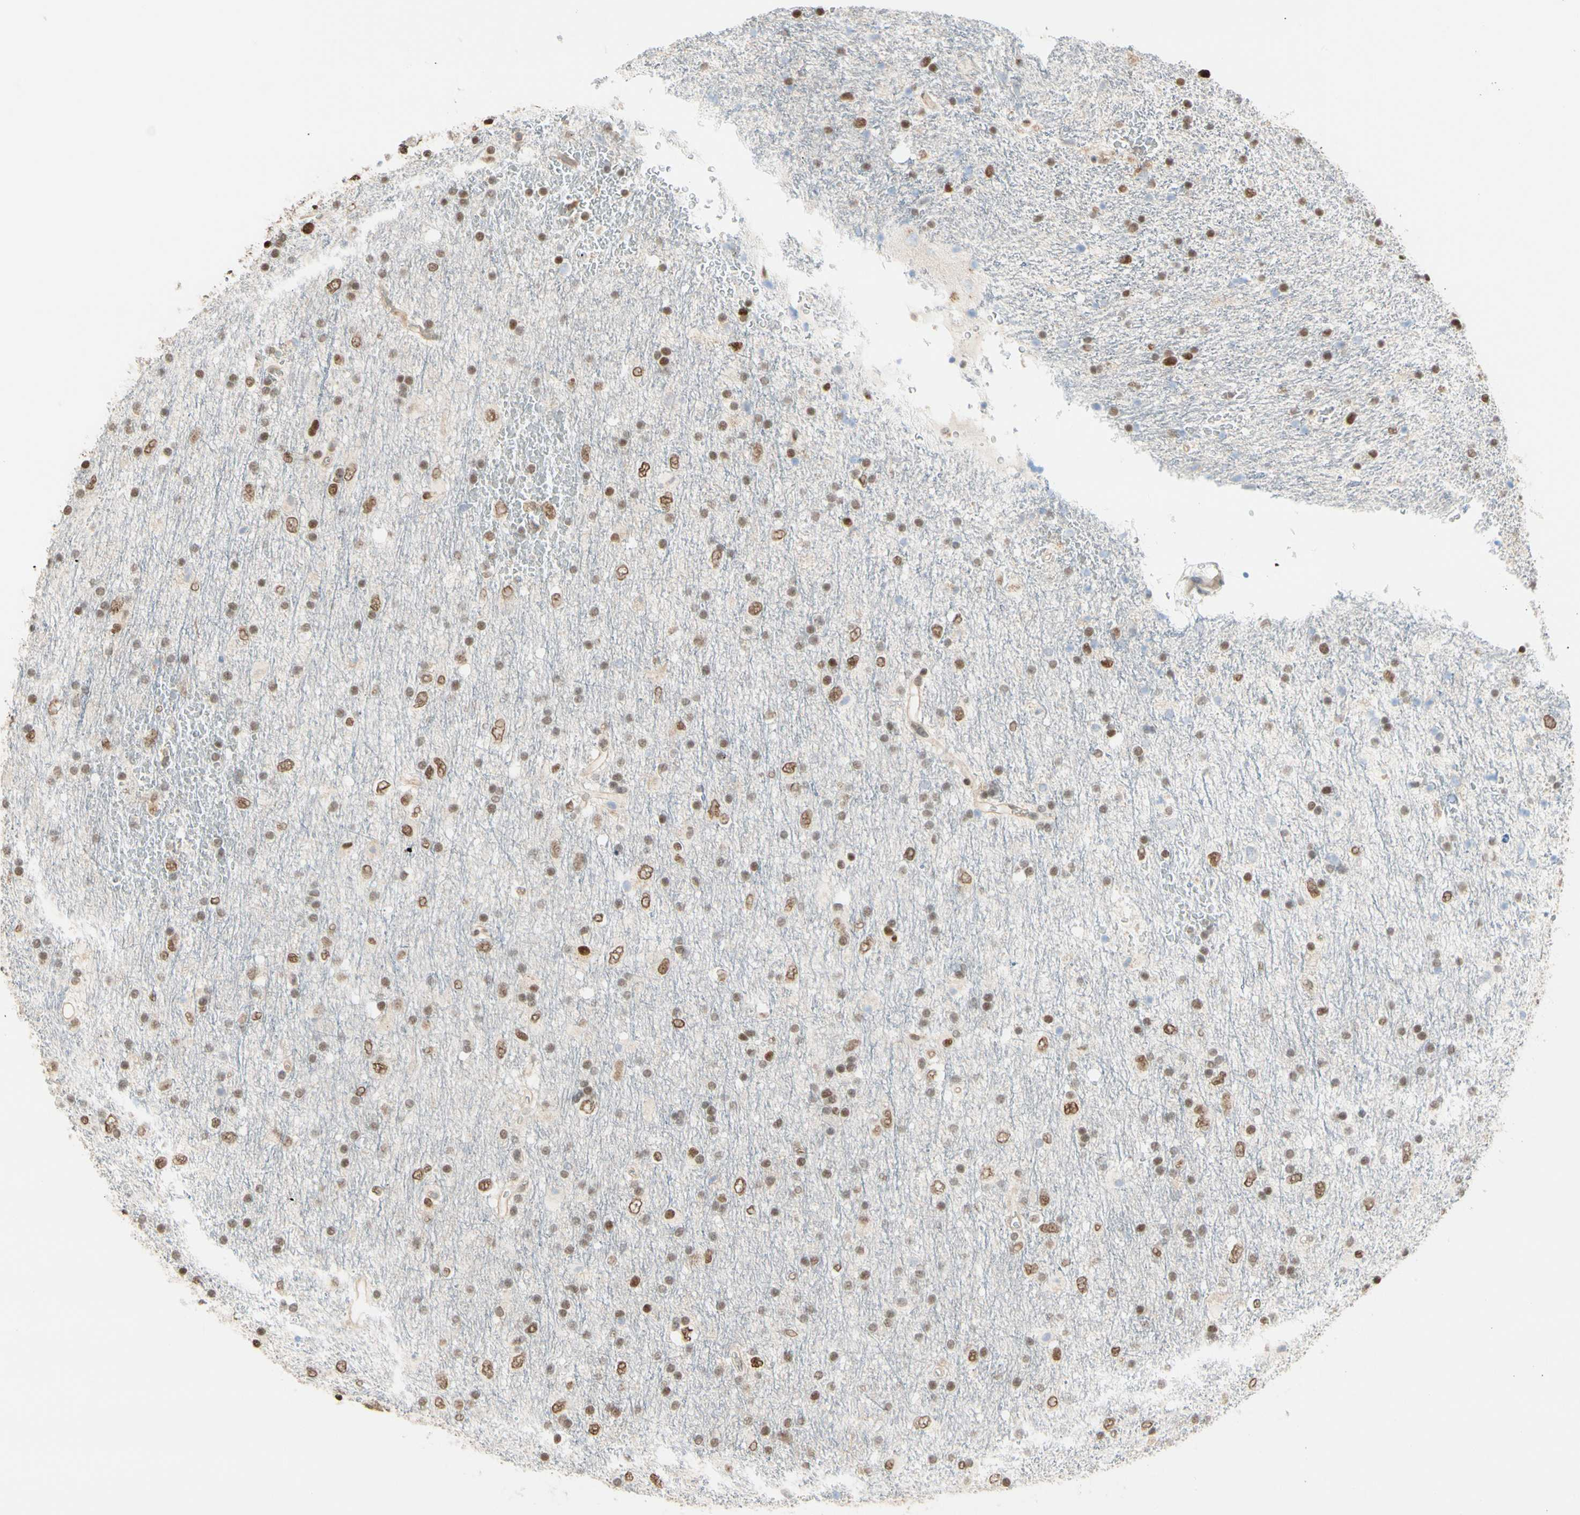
{"staining": {"intensity": "moderate", "quantity": ">75%", "location": "nuclear"}, "tissue": "glioma", "cell_type": "Tumor cells", "image_type": "cancer", "snomed": [{"axis": "morphology", "description": "Glioma, malignant, Low grade"}, {"axis": "topography", "description": "Brain"}], "caption": "This micrograph demonstrates malignant low-grade glioma stained with immunohistochemistry to label a protein in brown. The nuclear of tumor cells show moderate positivity for the protein. Nuclei are counter-stained blue.", "gene": "SUFU", "patient": {"sex": "male", "age": 77}}